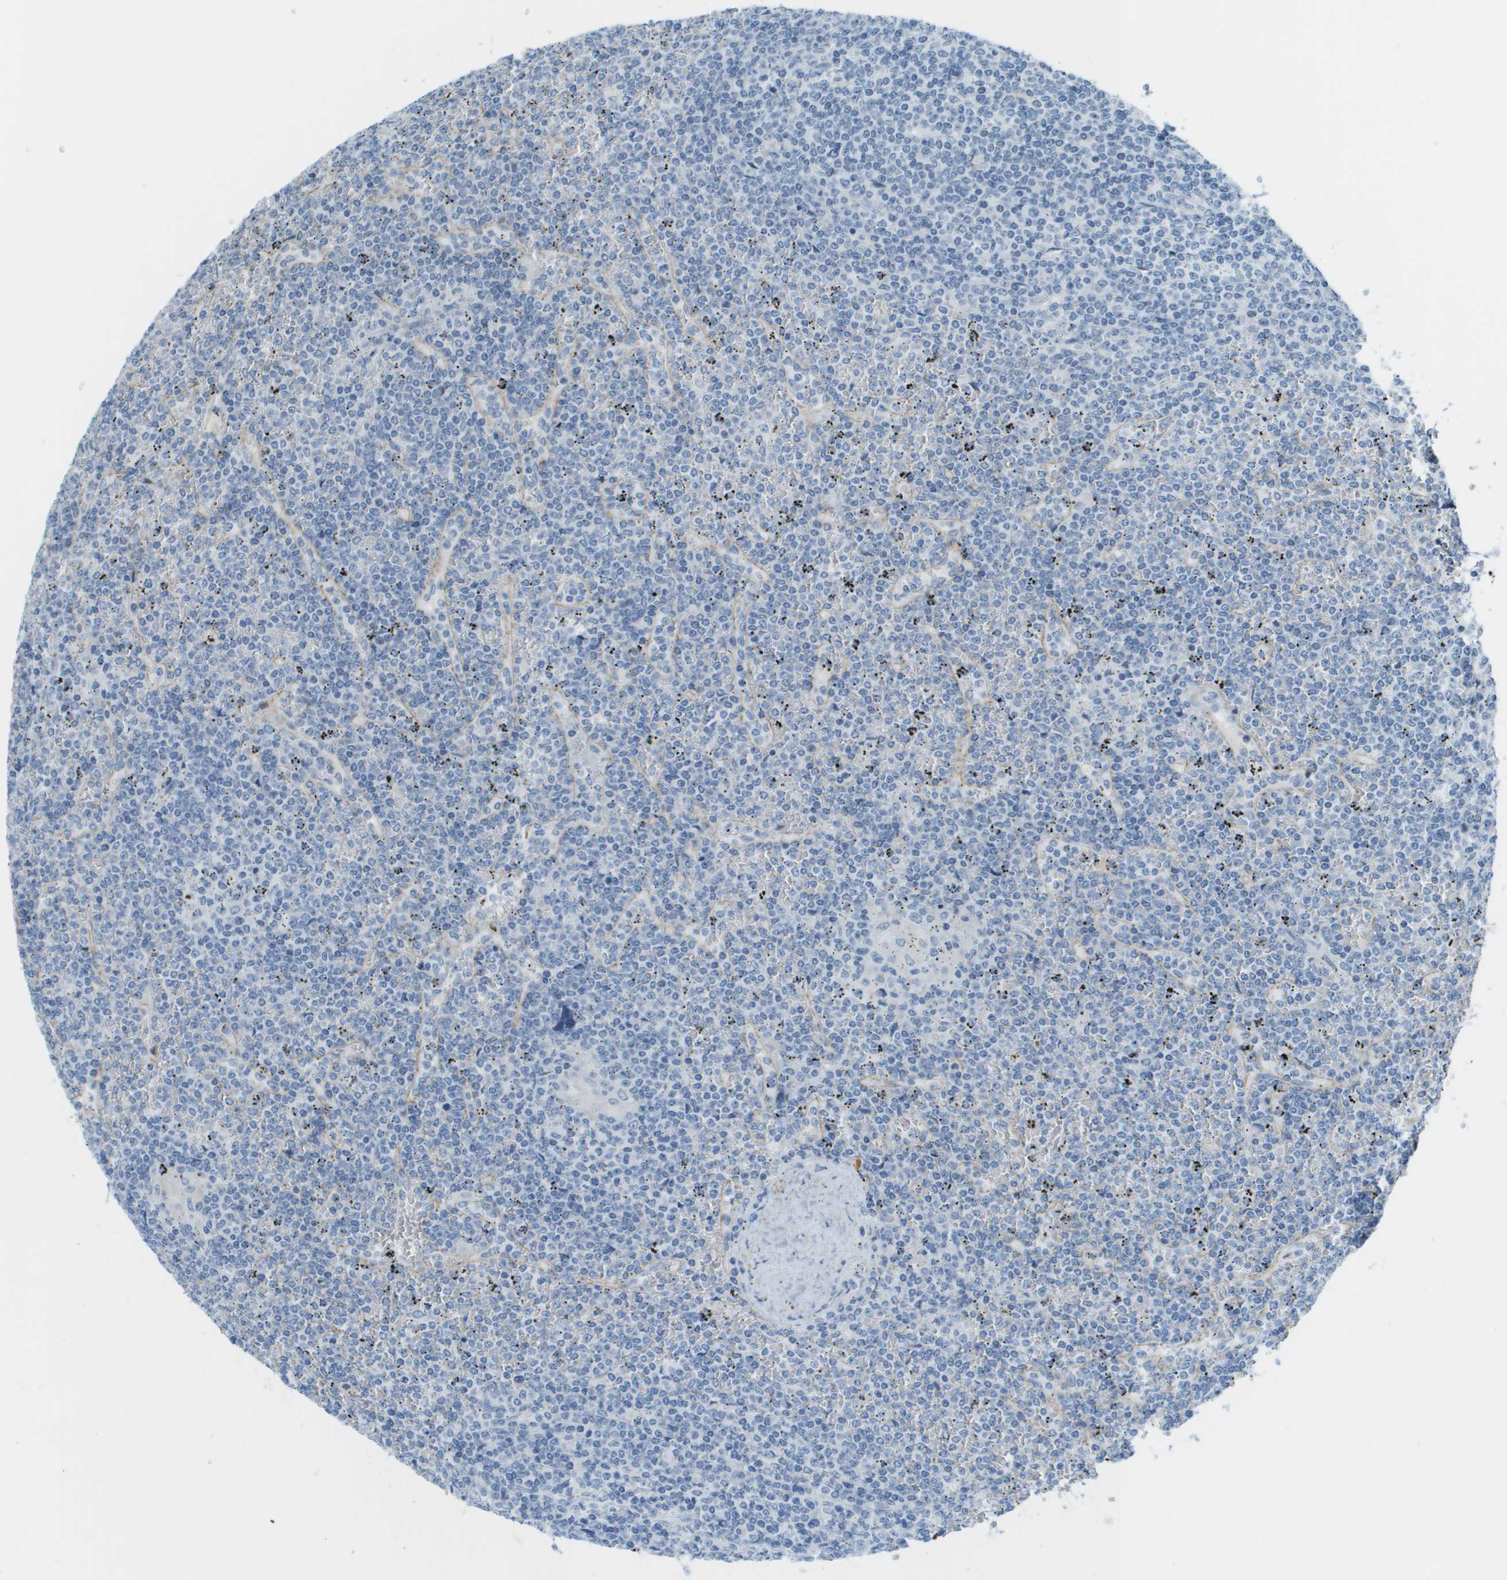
{"staining": {"intensity": "negative", "quantity": "none", "location": "none"}, "tissue": "lymphoma", "cell_type": "Tumor cells", "image_type": "cancer", "snomed": [{"axis": "morphology", "description": "Malignant lymphoma, non-Hodgkin's type, Low grade"}, {"axis": "topography", "description": "Spleen"}], "caption": "The micrograph displays no staining of tumor cells in low-grade malignant lymphoma, non-Hodgkin's type.", "gene": "CDHR2", "patient": {"sex": "female", "age": 19}}